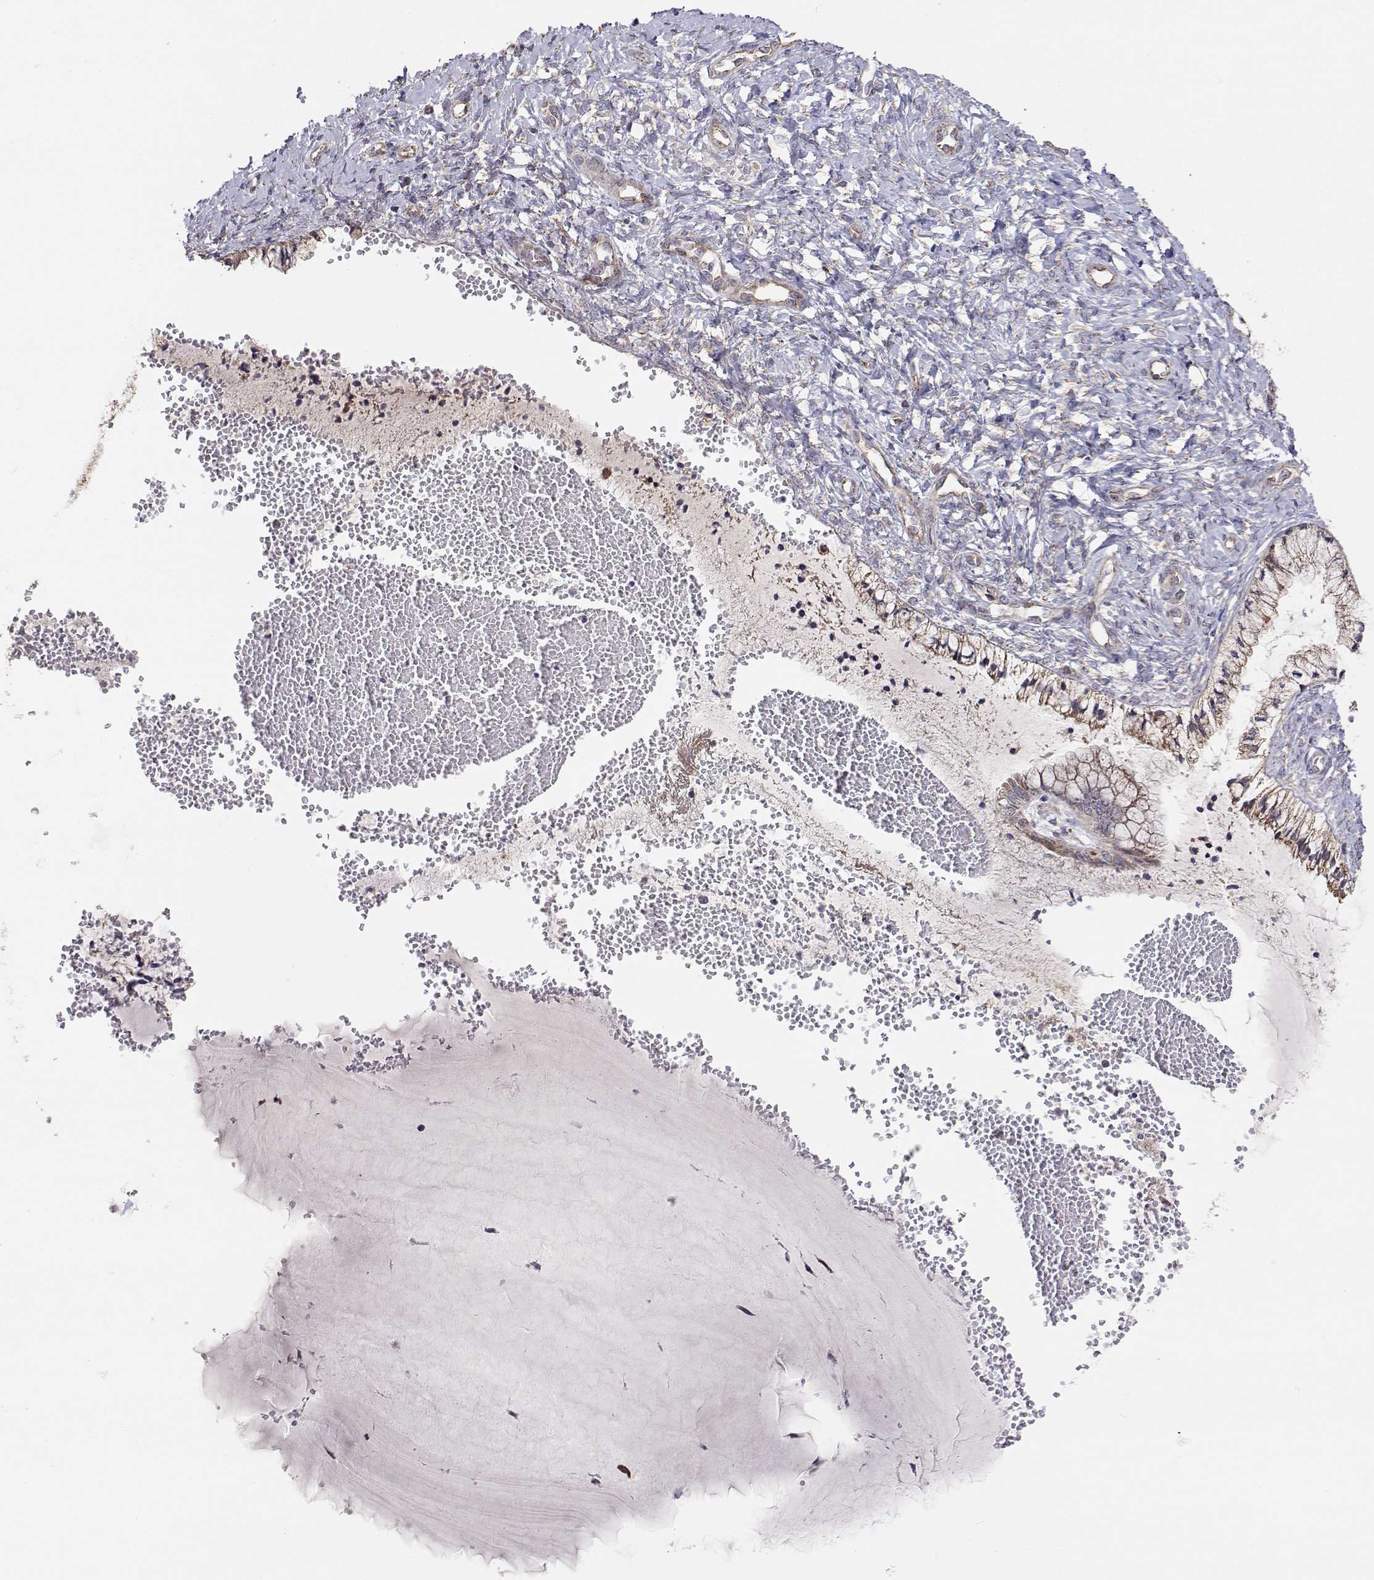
{"staining": {"intensity": "weak", "quantity": ">75%", "location": "cytoplasmic/membranous"}, "tissue": "cervix", "cell_type": "Glandular cells", "image_type": "normal", "snomed": [{"axis": "morphology", "description": "Normal tissue, NOS"}, {"axis": "topography", "description": "Cervix"}], "caption": "A micrograph of human cervix stained for a protein demonstrates weak cytoplasmic/membranous brown staining in glandular cells. Nuclei are stained in blue.", "gene": "SPICE1", "patient": {"sex": "female", "age": 37}}